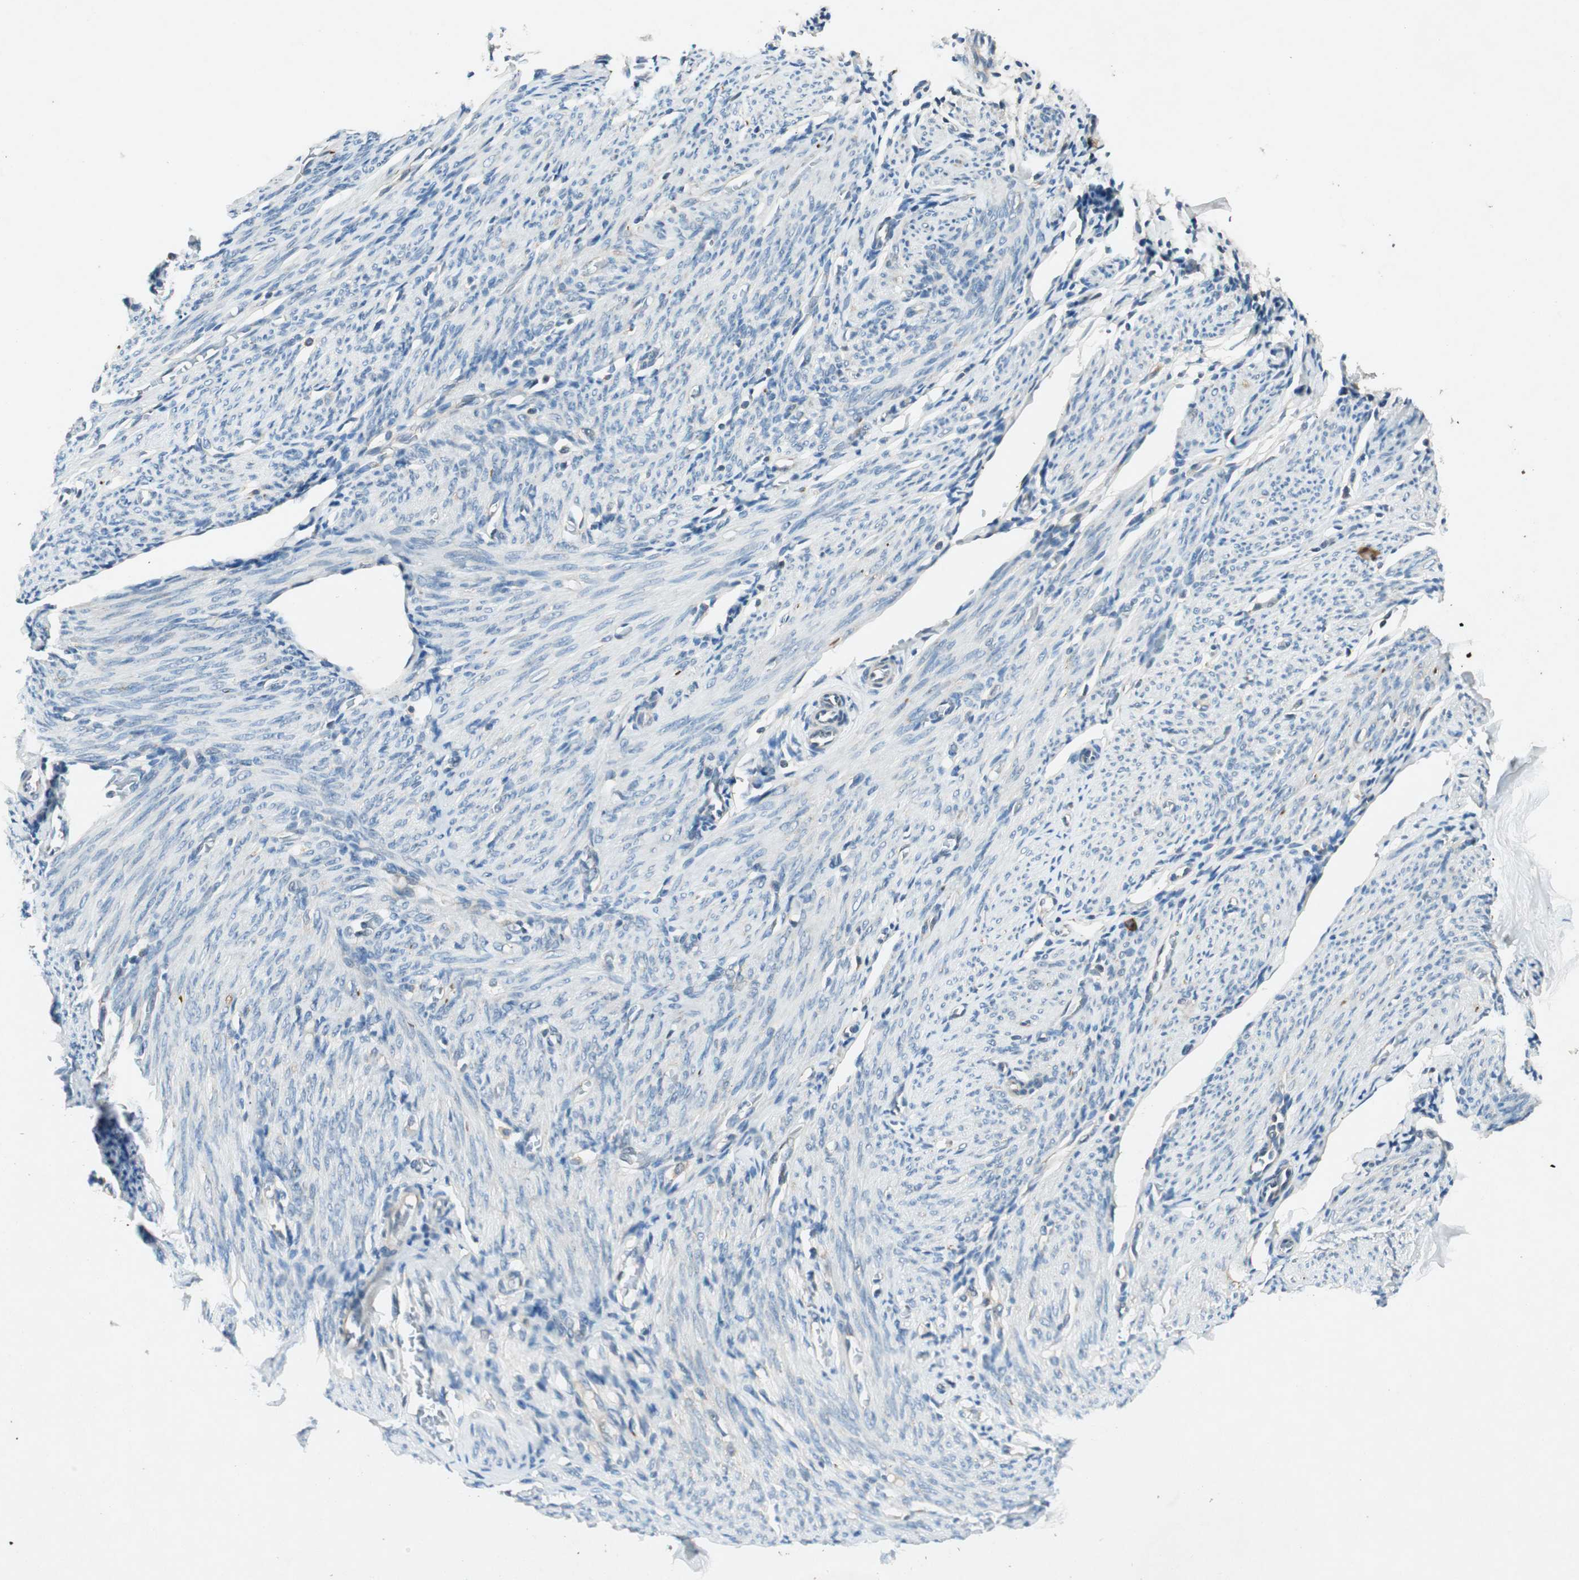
{"staining": {"intensity": "negative", "quantity": "none", "location": "none"}, "tissue": "endometrium", "cell_type": "Cells in endometrial stroma", "image_type": "normal", "snomed": [{"axis": "morphology", "description": "Normal tissue, NOS"}, {"axis": "topography", "description": "Endometrium"}], "caption": "The immunohistochemistry photomicrograph has no significant expression in cells in endometrial stroma of endometrium.", "gene": "NKAIN1", "patient": {"sex": "female", "age": 61}}